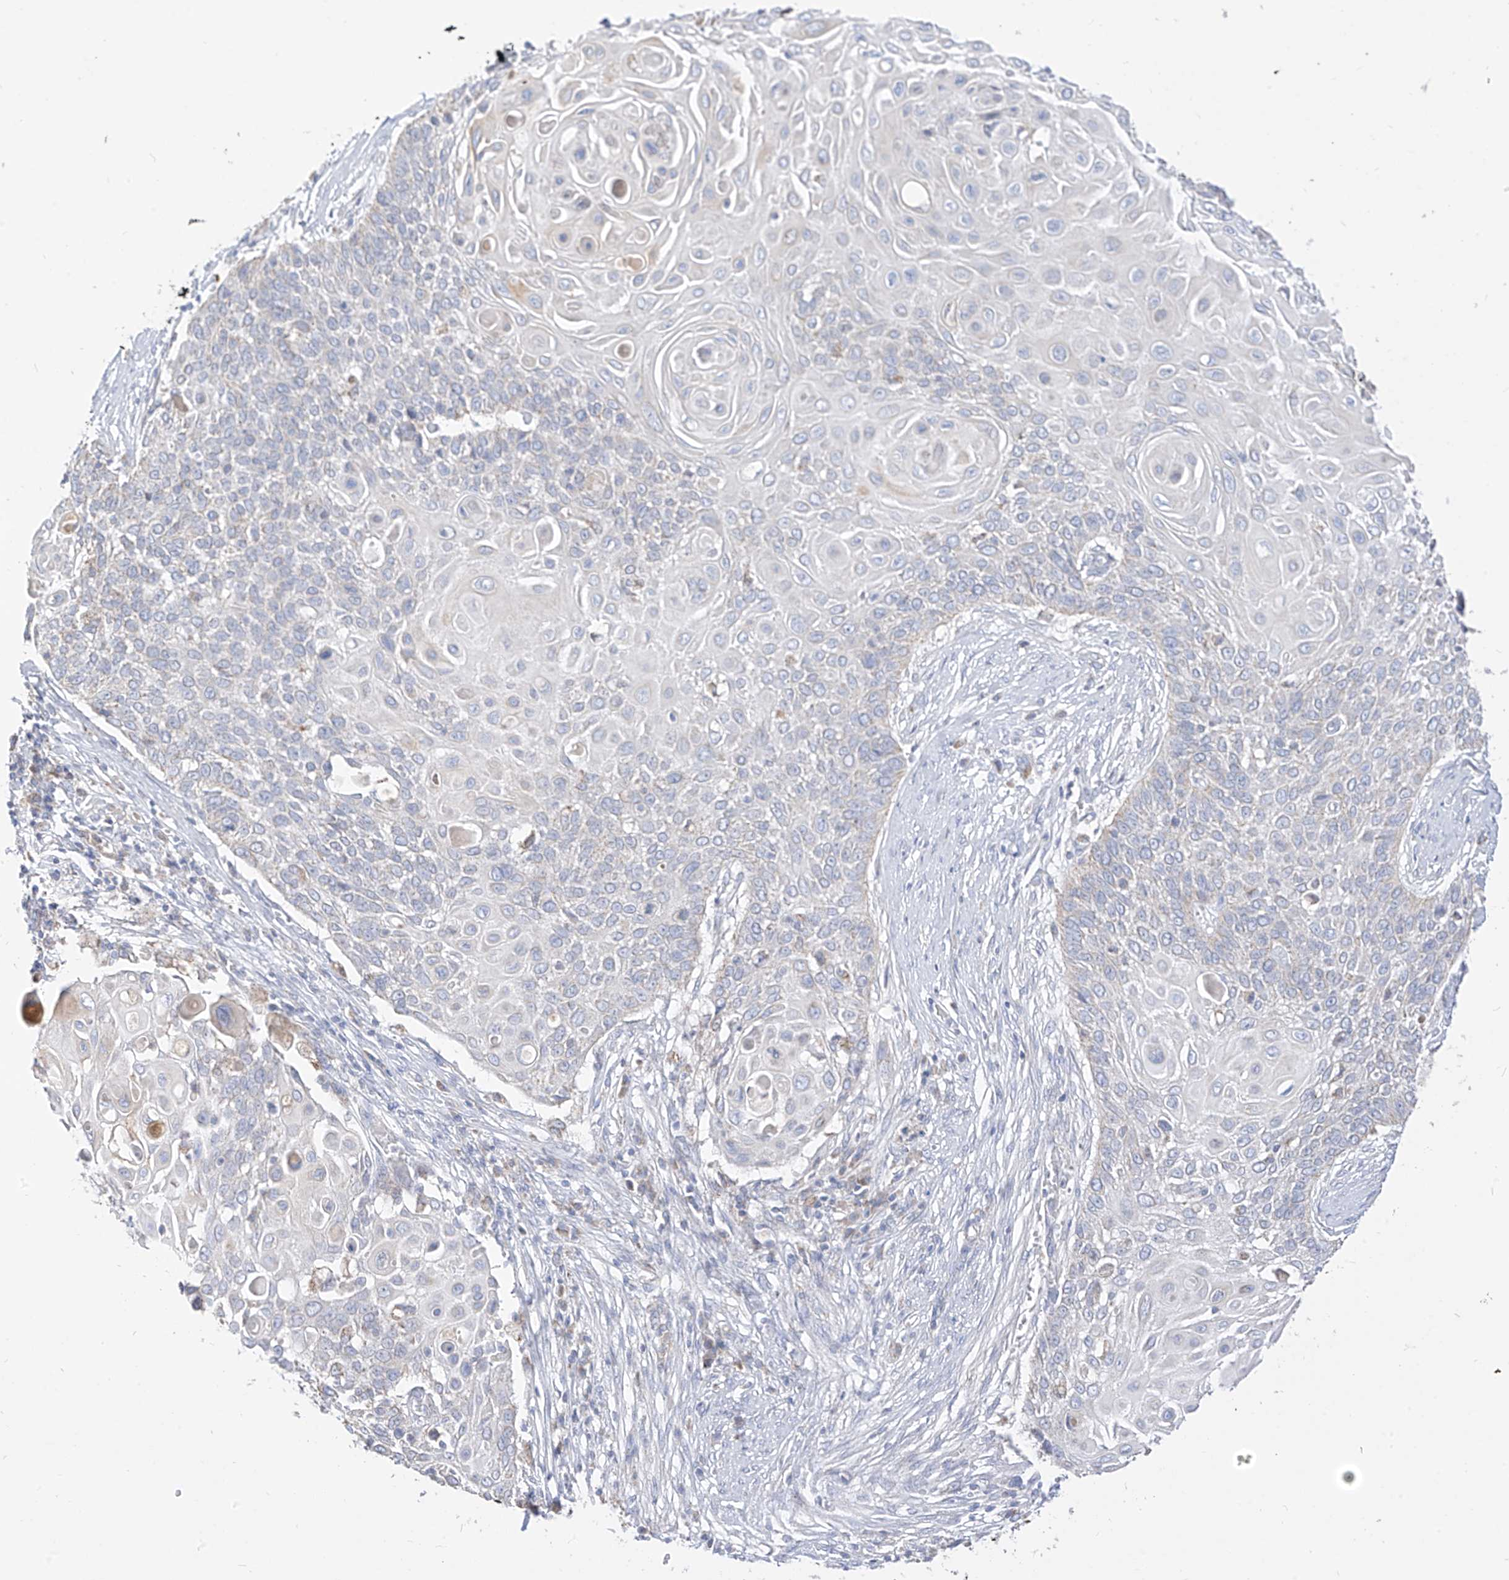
{"staining": {"intensity": "negative", "quantity": "none", "location": "none"}, "tissue": "cervical cancer", "cell_type": "Tumor cells", "image_type": "cancer", "snomed": [{"axis": "morphology", "description": "Squamous cell carcinoma, NOS"}, {"axis": "topography", "description": "Cervix"}], "caption": "IHC image of neoplastic tissue: human cervical squamous cell carcinoma stained with DAB (3,3'-diaminobenzidine) demonstrates no significant protein positivity in tumor cells. The staining is performed using DAB brown chromogen with nuclei counter-stained in using hematoxylin.", "gene": "RASA2", "patient": {"sex": "female", "age": 39}}